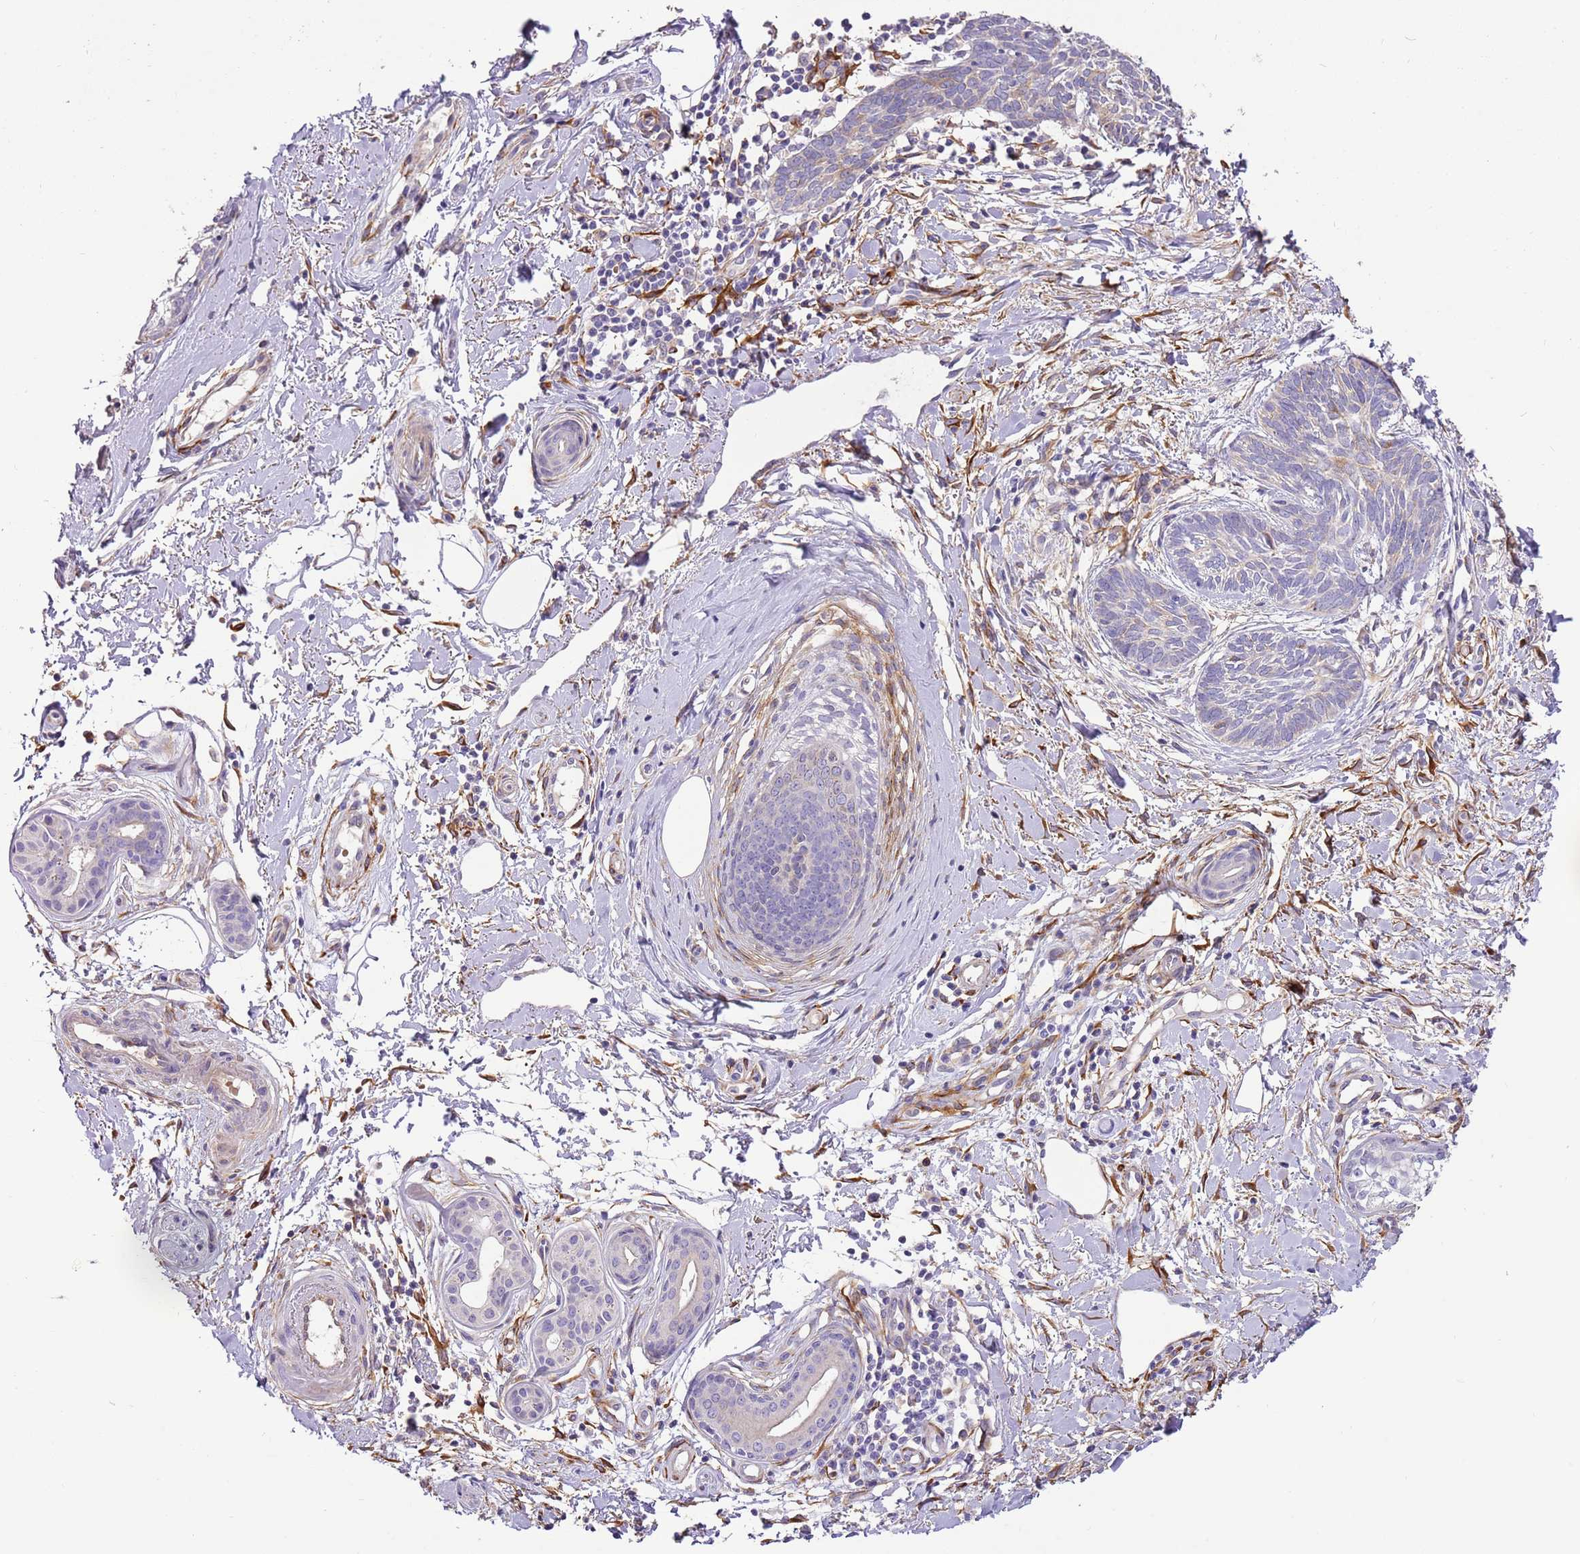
{"staining": {"intensity": "moderate", "quantity": "<25%", "location": "cytoplasmic/membranous"}, "tissue": "skin cancer", "cell_type": "Tumor cells", "image_type": "cancer", "snomed": [{"axis": "morphology", "description": "Basal cell carcinoma"}, {"axis": "topography", "description": "Skin"}], "caption": "An image of basal cell carcinoma (skin) stained for a protein shows moderate cytoplasmic/membranous brown staining in tumor cells. The staining was performed using DAB, with brown indicating positive protein expression. Nuclei are stained blue with hematoxylin.", "gene": "RFK", "patient": {"sex": "female", "age": 81}}